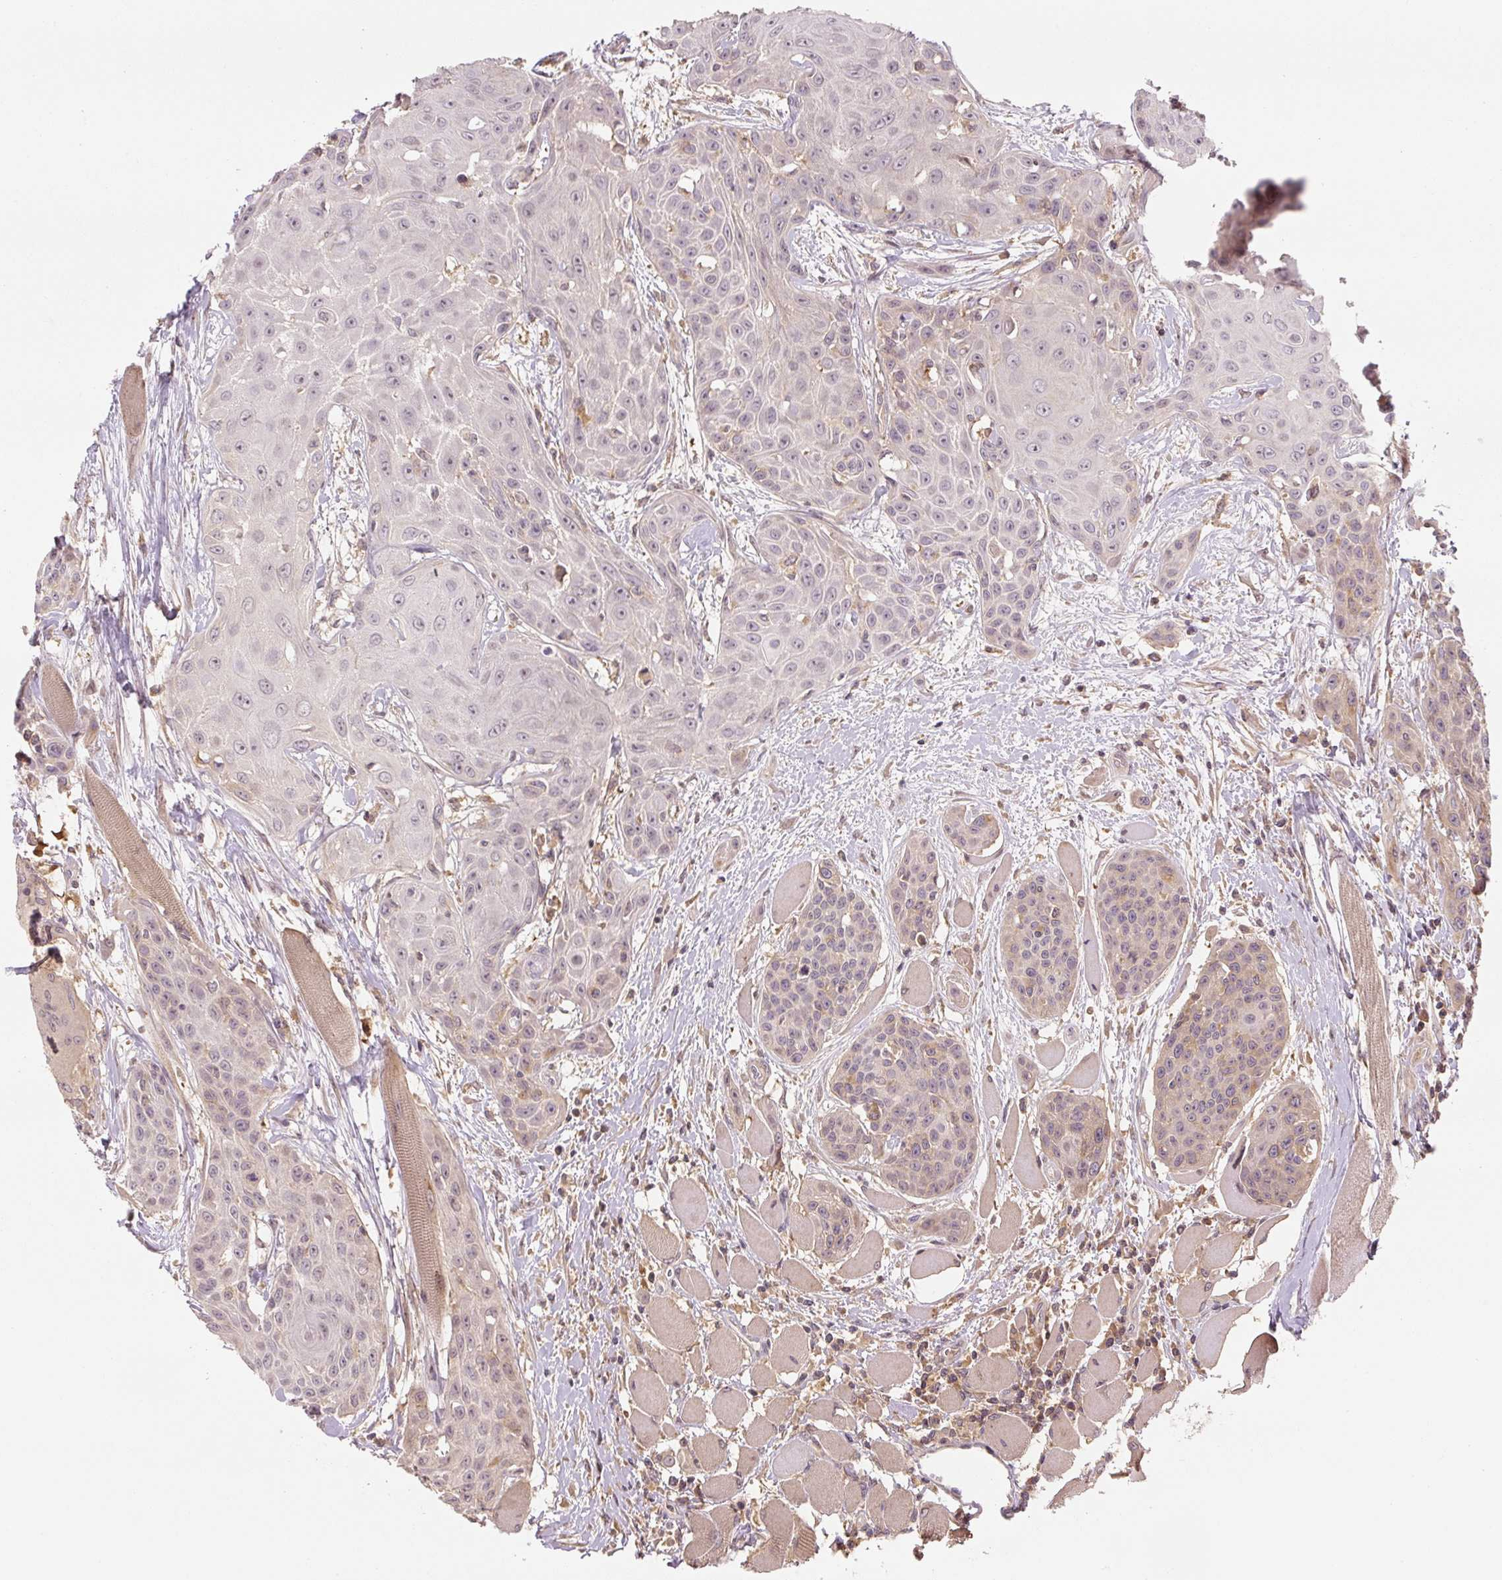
{"staining": {"intensity": "weak", "quantity": "<25%", "location": "nuclear"}, "tissue": "head and neck cancer", "cell_type": "Tumor cells", "image_type": "cancer", "snomed": [{"axis": "morphology", "description": "Squamous cell carcinoma, NOS"}, {"axis": "topography", "description": "Head-Neck"}], "caption": "DAB (3,3'-diaminobenzidine) immunohistochemical staining of human squamous cell carcinoma (head and neck) displays no significant expression in tumor cells.", "gene": "C2orf73", "patient": {"sex": "female", "age": 73}}